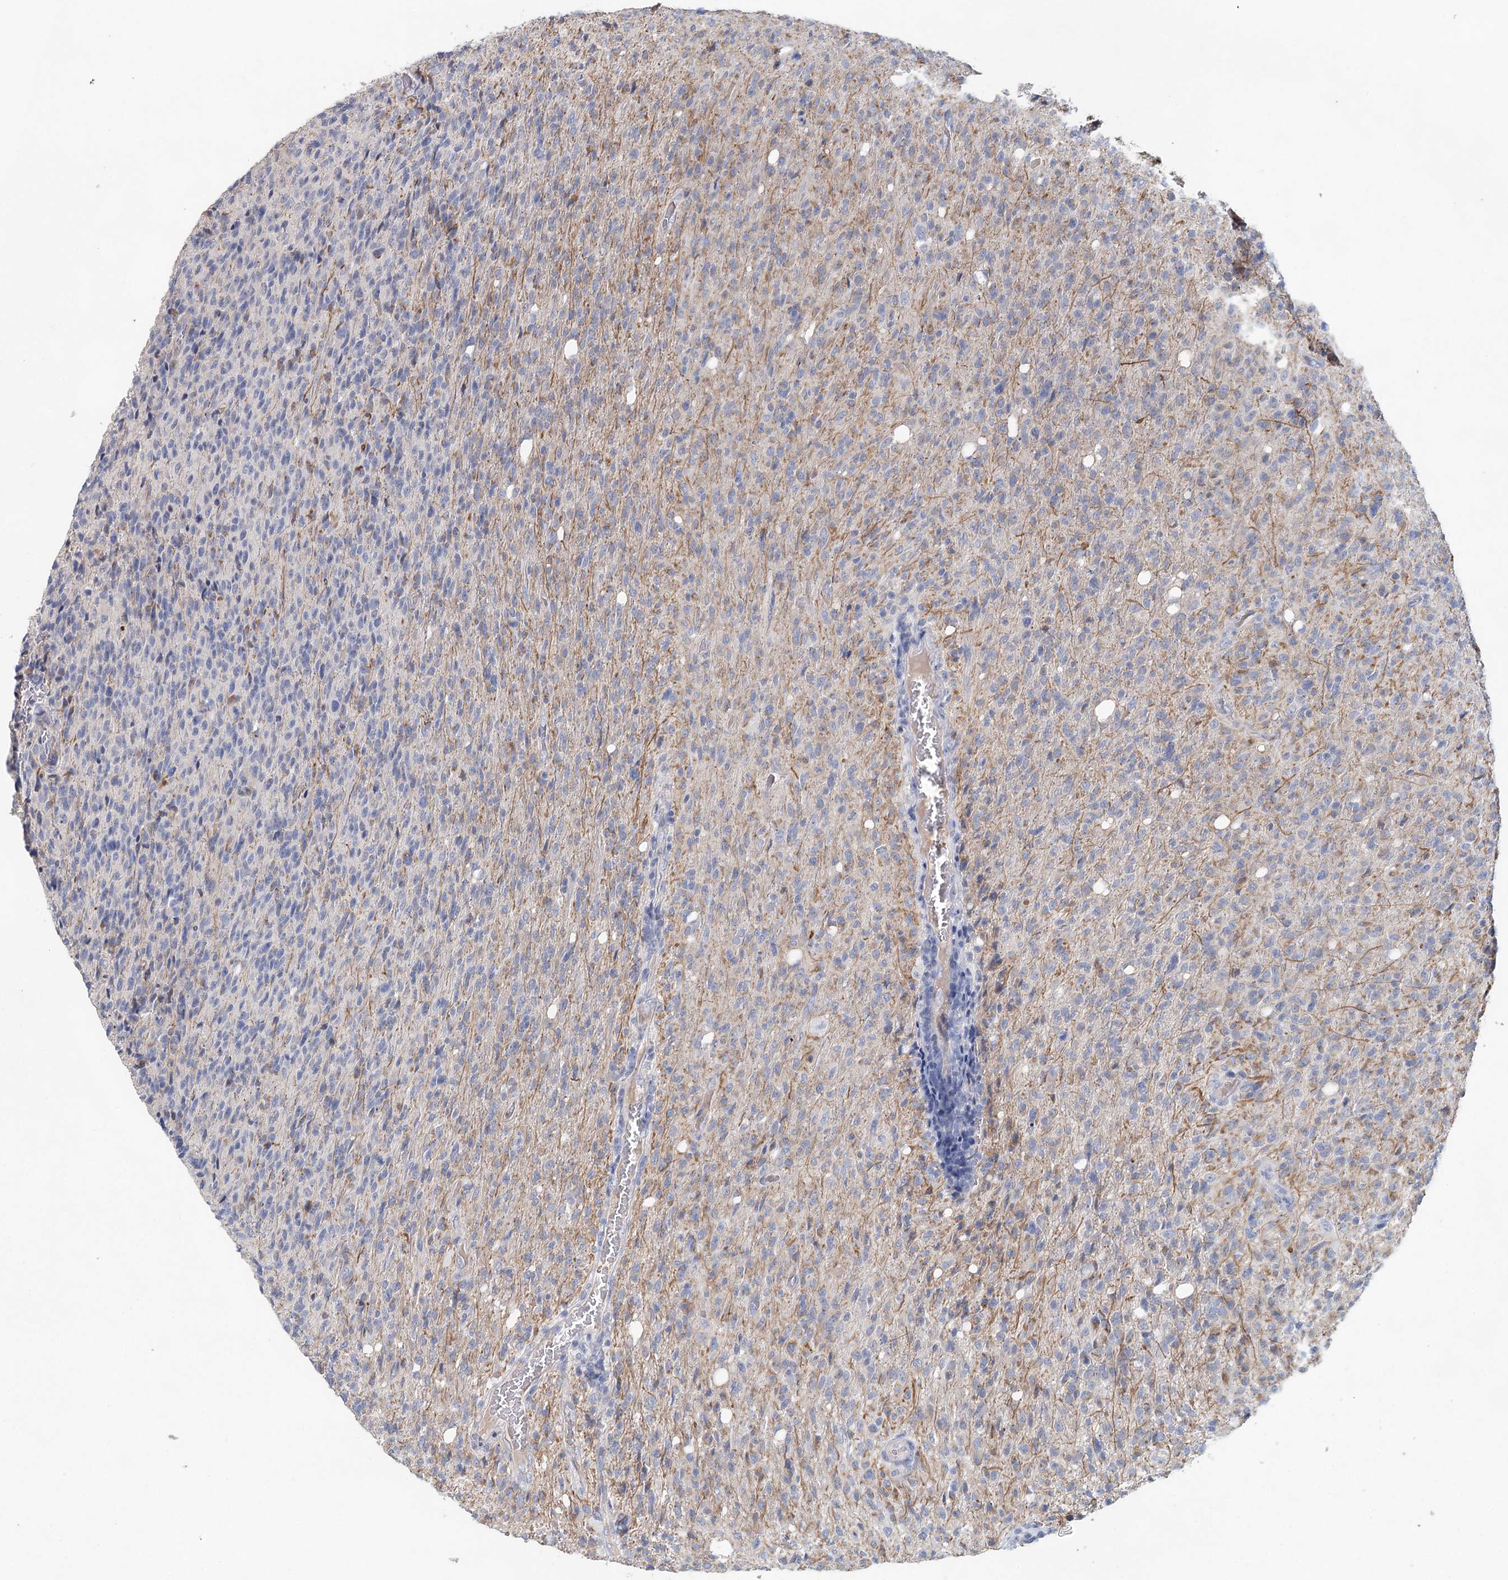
{"staining": {"intensity": "negative", "quantity": "none", "location": "none"}, "tissue": "glioma", "cell_type": "Tumor cells", "image_type": "cancer", "snomed": [{"axis": "morphology", "description": "Glioma, malignant, High grade"}, {"axis": "topography", "description": "Brain"}], "caption": "Tumor cells are negative for brown protein staining in malignant glioma (high-grade). The staining was performed using DAB to visualize the protein expression in brown, while the nuclei were stained in blue with hematoxylin (Magnification: 20x).", "gene": "MYL6B", "patient": {"sex": "female", "age": 57}}